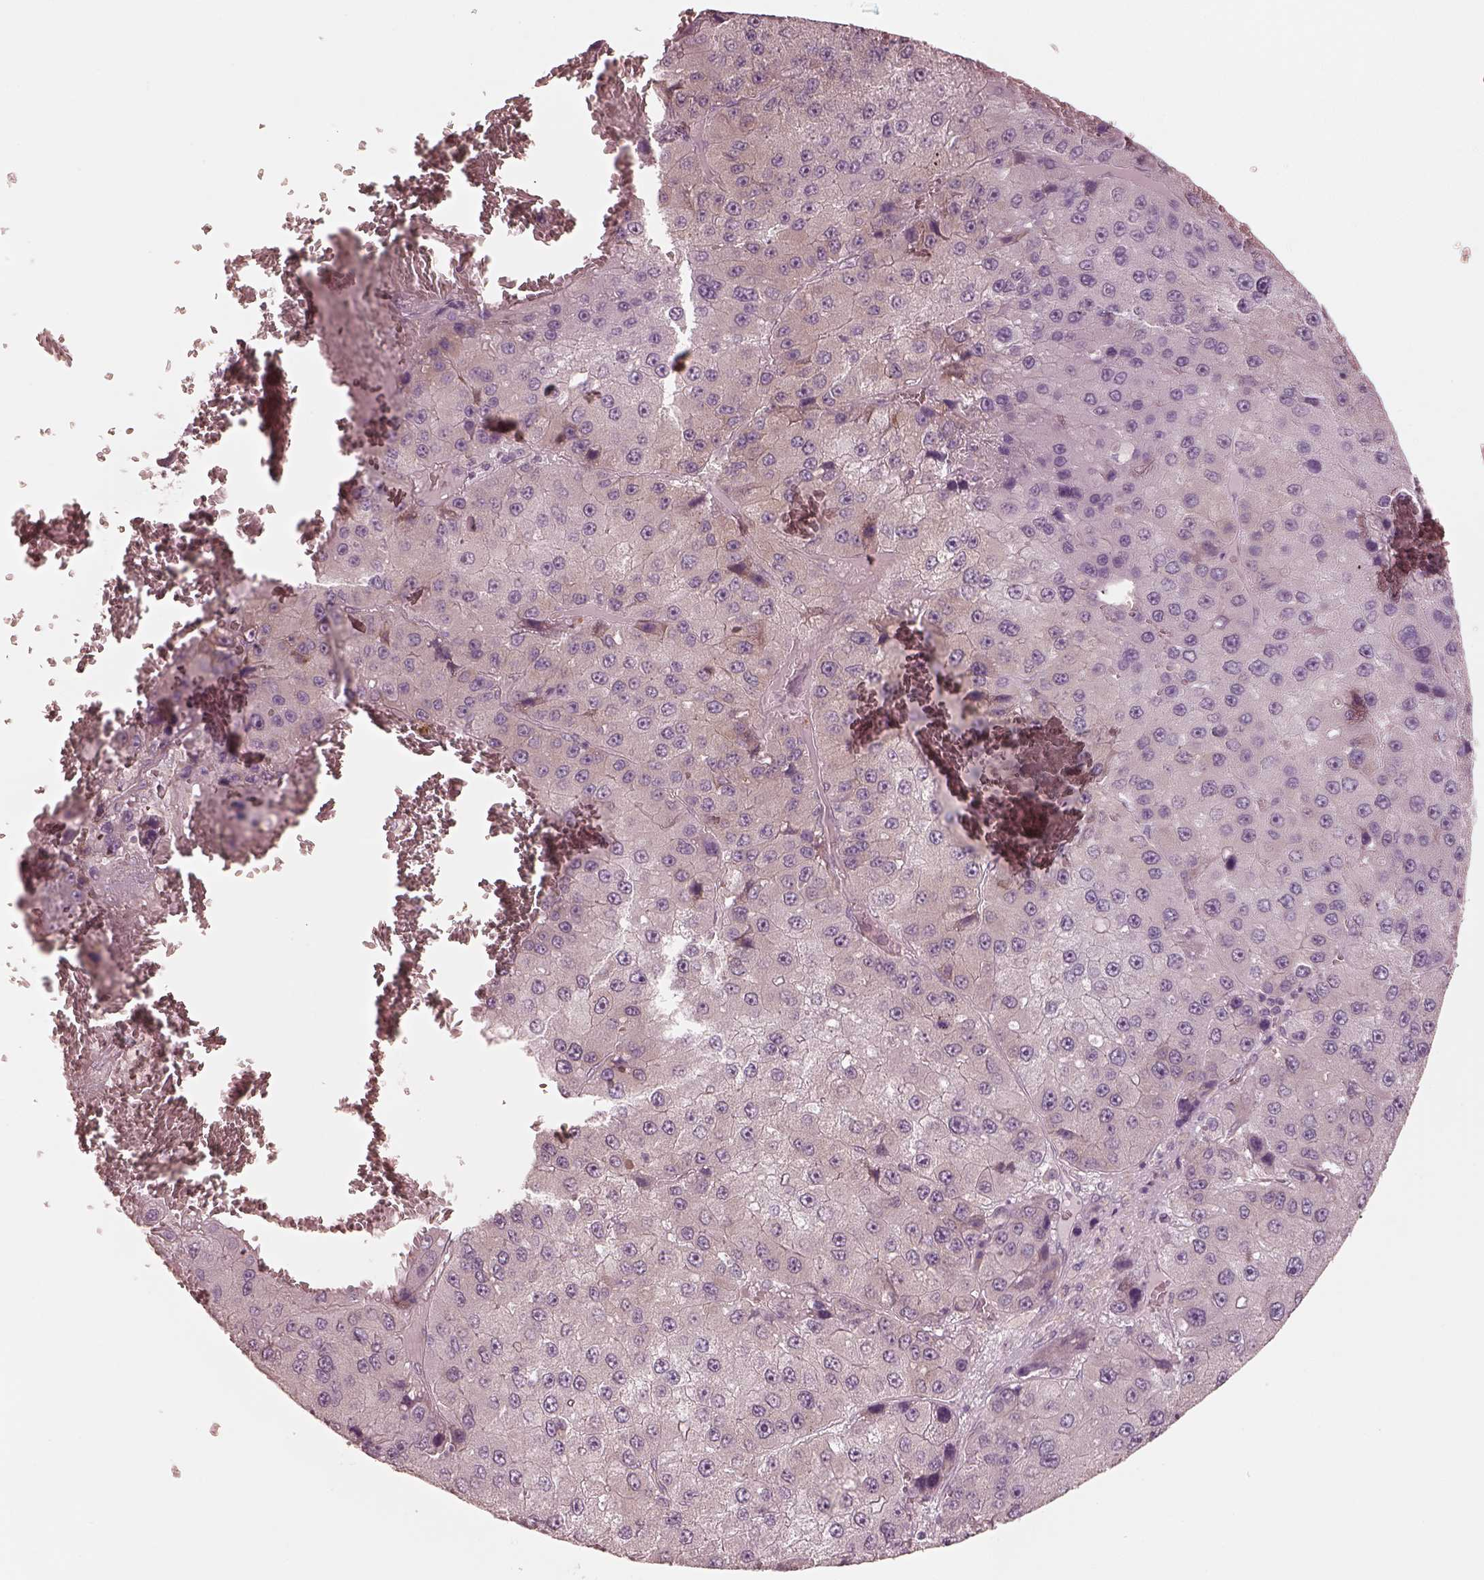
{"staining": {"intensity": "negative", "quantity": "none", "location": "none"}, "tissue": "liver cancer", "cell_type": "Tumor cells", "image_type": "cancer", "snomed": [{"axis": "morphology", "description": "Carcinoma, Hepatocellular, NOS"}, {"axis": "topography", "description": "Liver"}], "caption": "IHC image of neoplastic tissue: human liver cancer (hepatocellular carcinoma) stained with DAB shows no significant protein staining in tumor cells.", "gene": "RAB3C", "patient": {"sex": "female", "age": 73}}